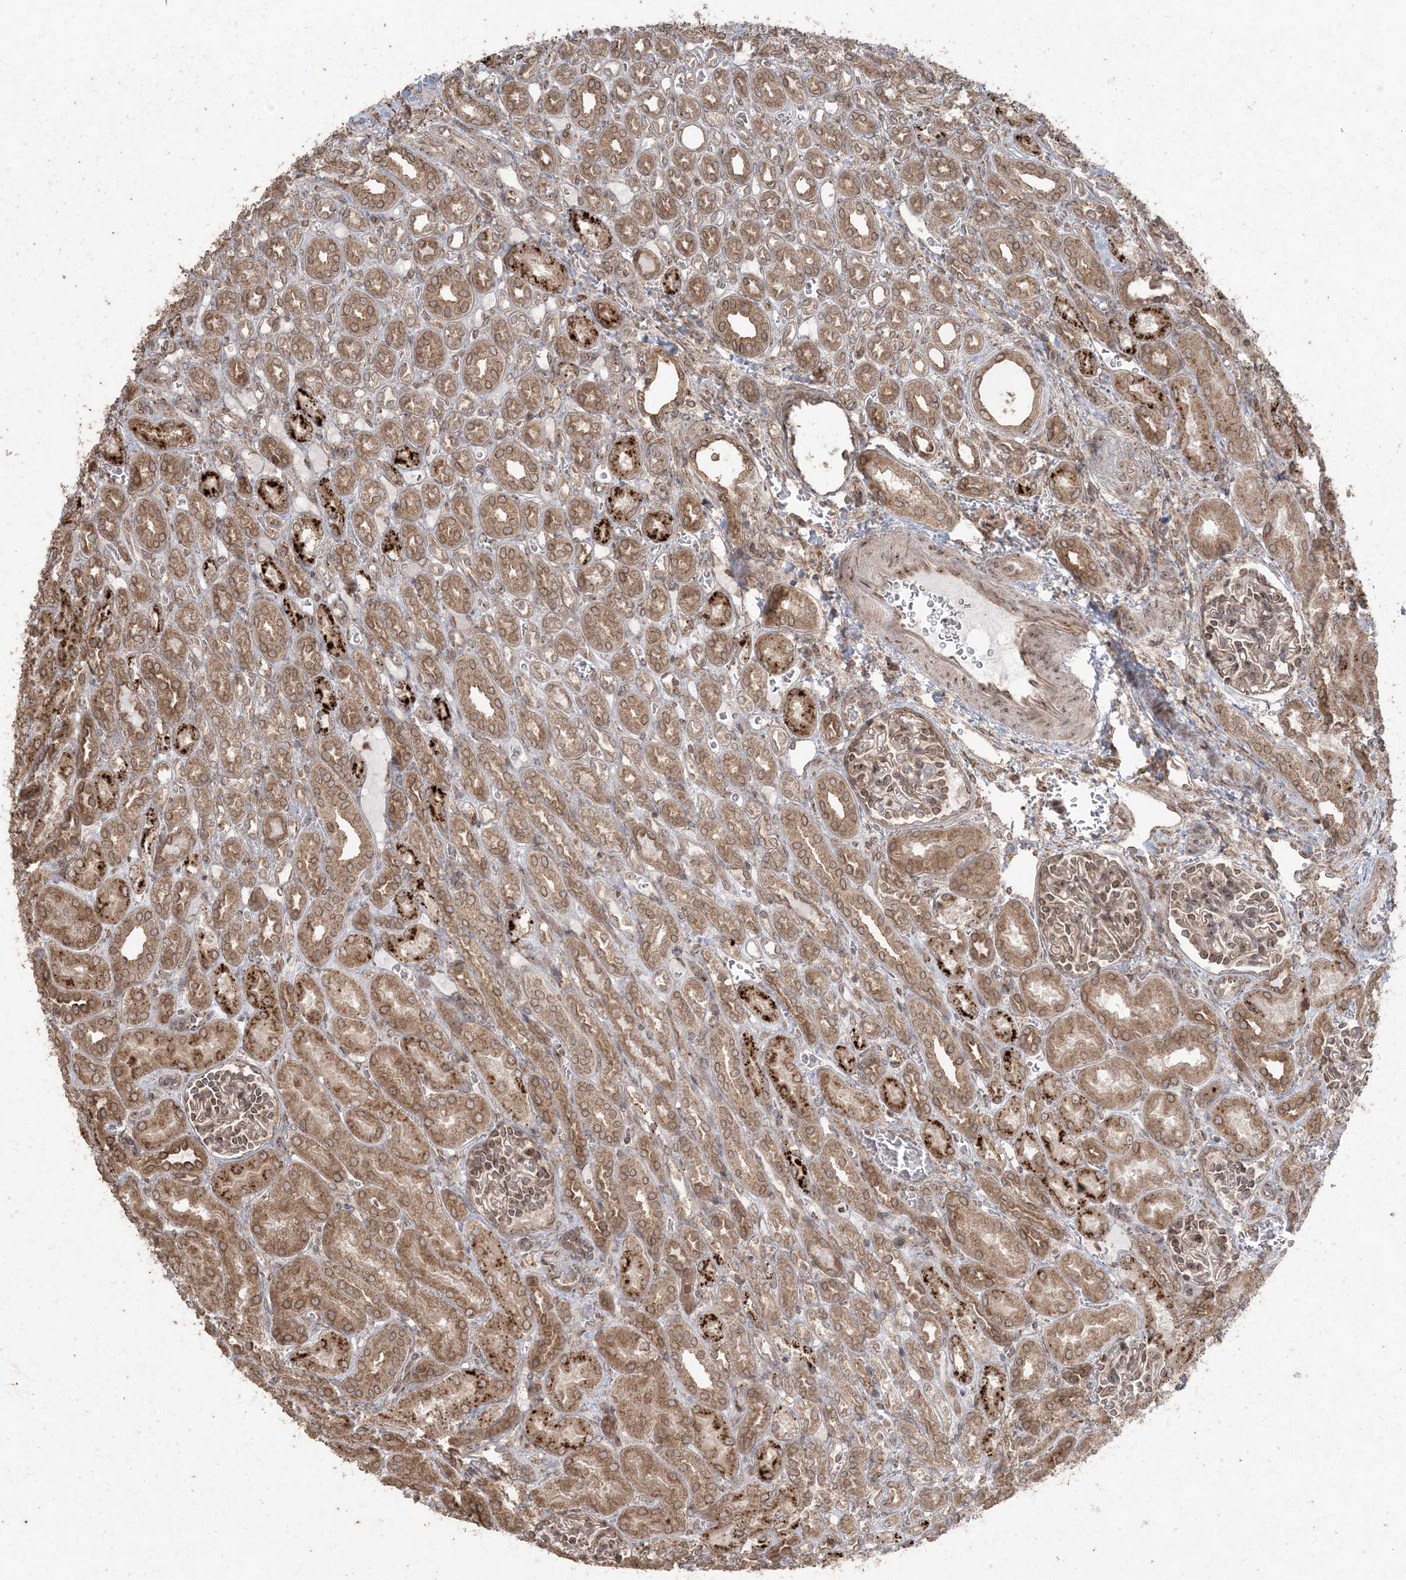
{"staining": {"intensity": "moderate", "quantity": ">75%", "location": "cytoplasmic/membranous,nuclear"}, "tissue": "kidney", "cell_type": "Cells in glomeruli", "image_type": "normal", "snomed": [{"axis": "morphology", "description": "Normal tissue, NOS"}, {"axis": "morphology", "description": "Neoplasm, malignant, NOS"}, {"axis": "topography", "description": "Kidney"}], "caption": "A photomicrograph showing moderate cytoplasmic/membranous,nuclear staining in about >75% of cells in glomeruli in normal kidney, as visualized by brown immunohistochemical staining.", "gene": "DDX19B", "patient": {"sex": "female", "age": 1}}